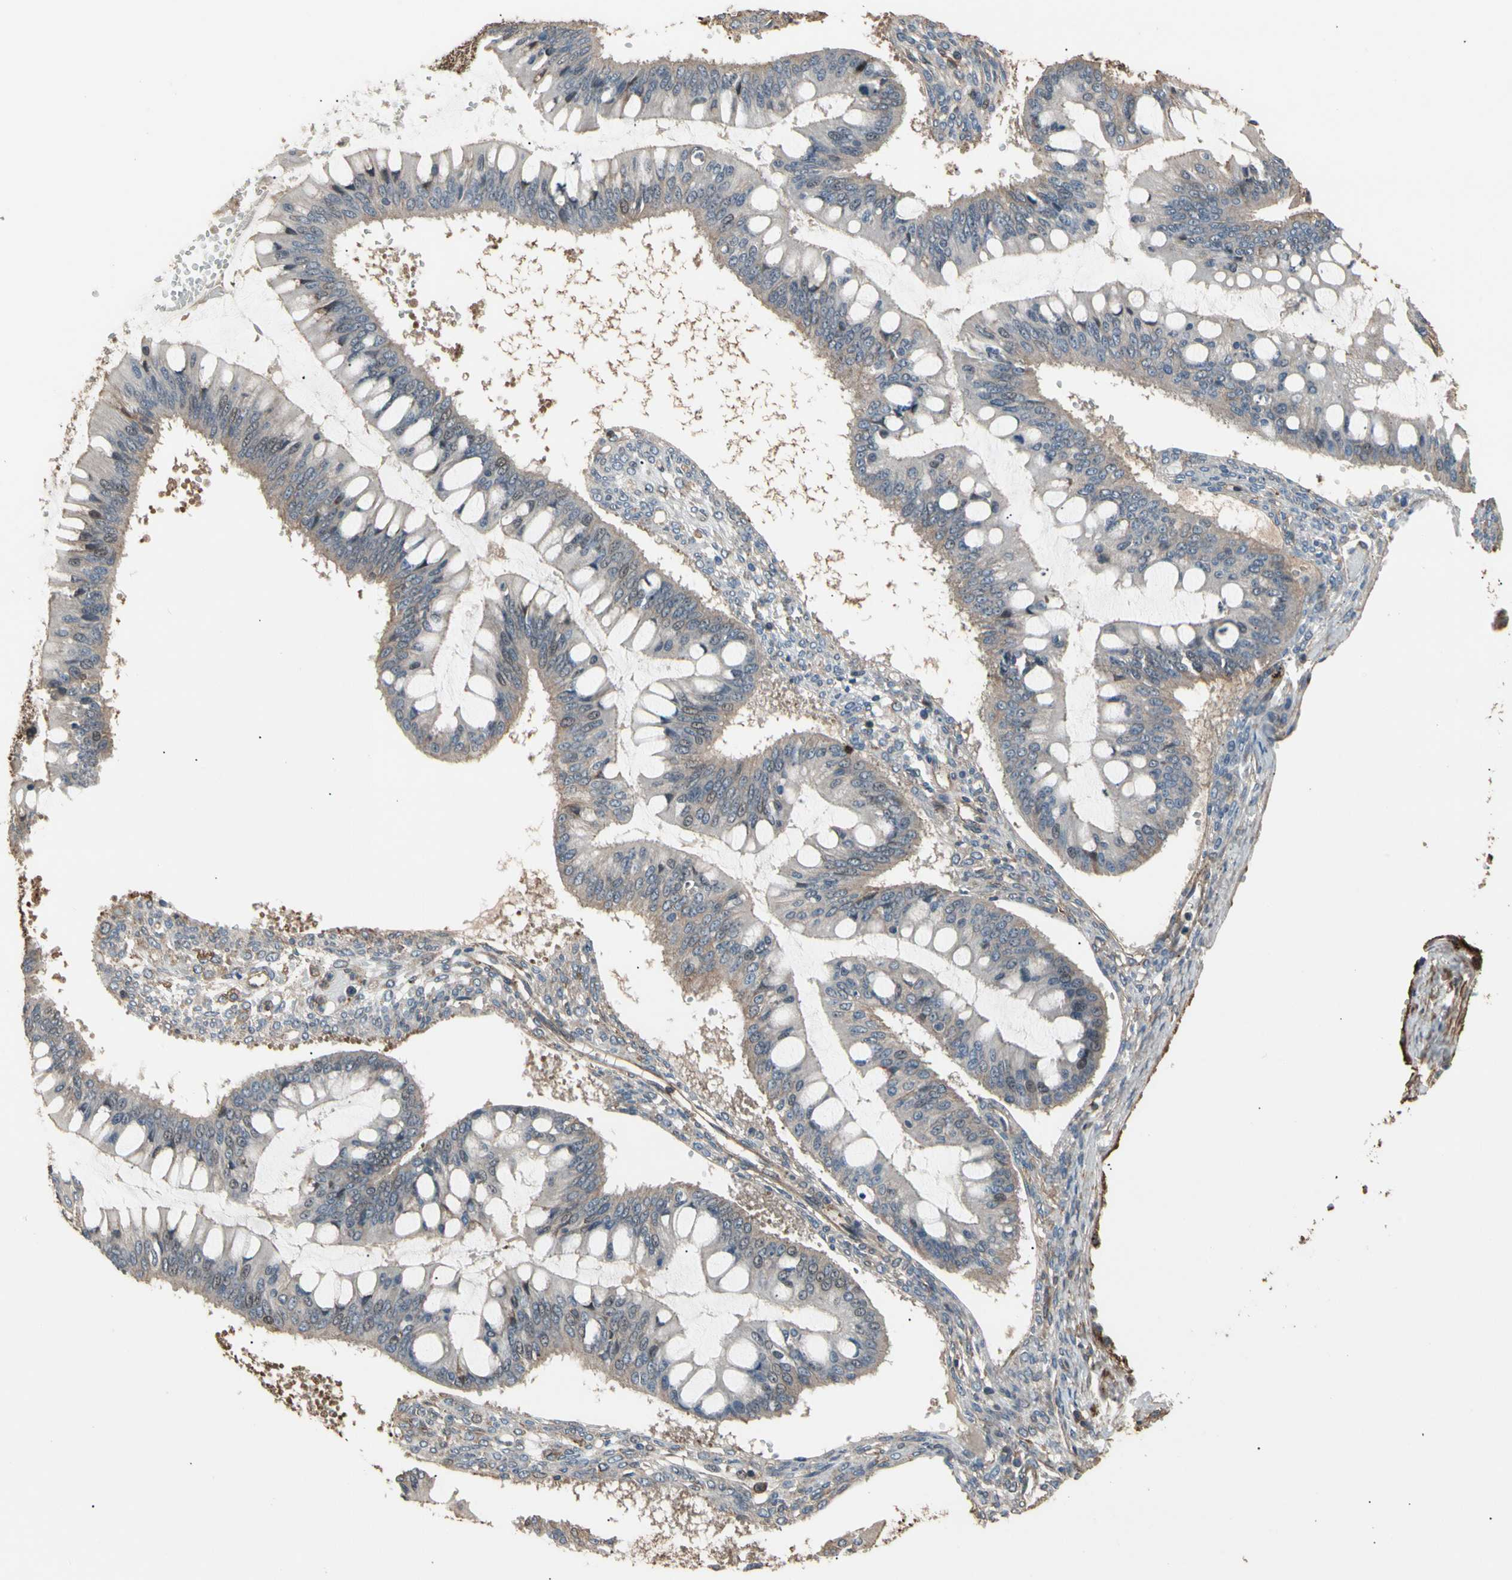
{"staining": {"intensity": "weak", "quantity": "25%-75%", "location": "cytoplasmic/membranous"}, "tissue": "ovarian cancer", "cell_type": "Tumor cells", "image_type": "cancer", "snomed": [{"axis": "morphology", "description": "Cystadenocarcinoma, mucinous, NOS"}, {"axis": "topography", "description": "Ovary"}], "caption": "This image exhibits IHC staining of human mucinous cystadenocarcinoma (ovarian), with low weak cytoplasmic/membranous staining in approximately 25%-75% of tumor cells.", "gene": "MAPK13", "patient": {"sex": "female", "age": 73}}